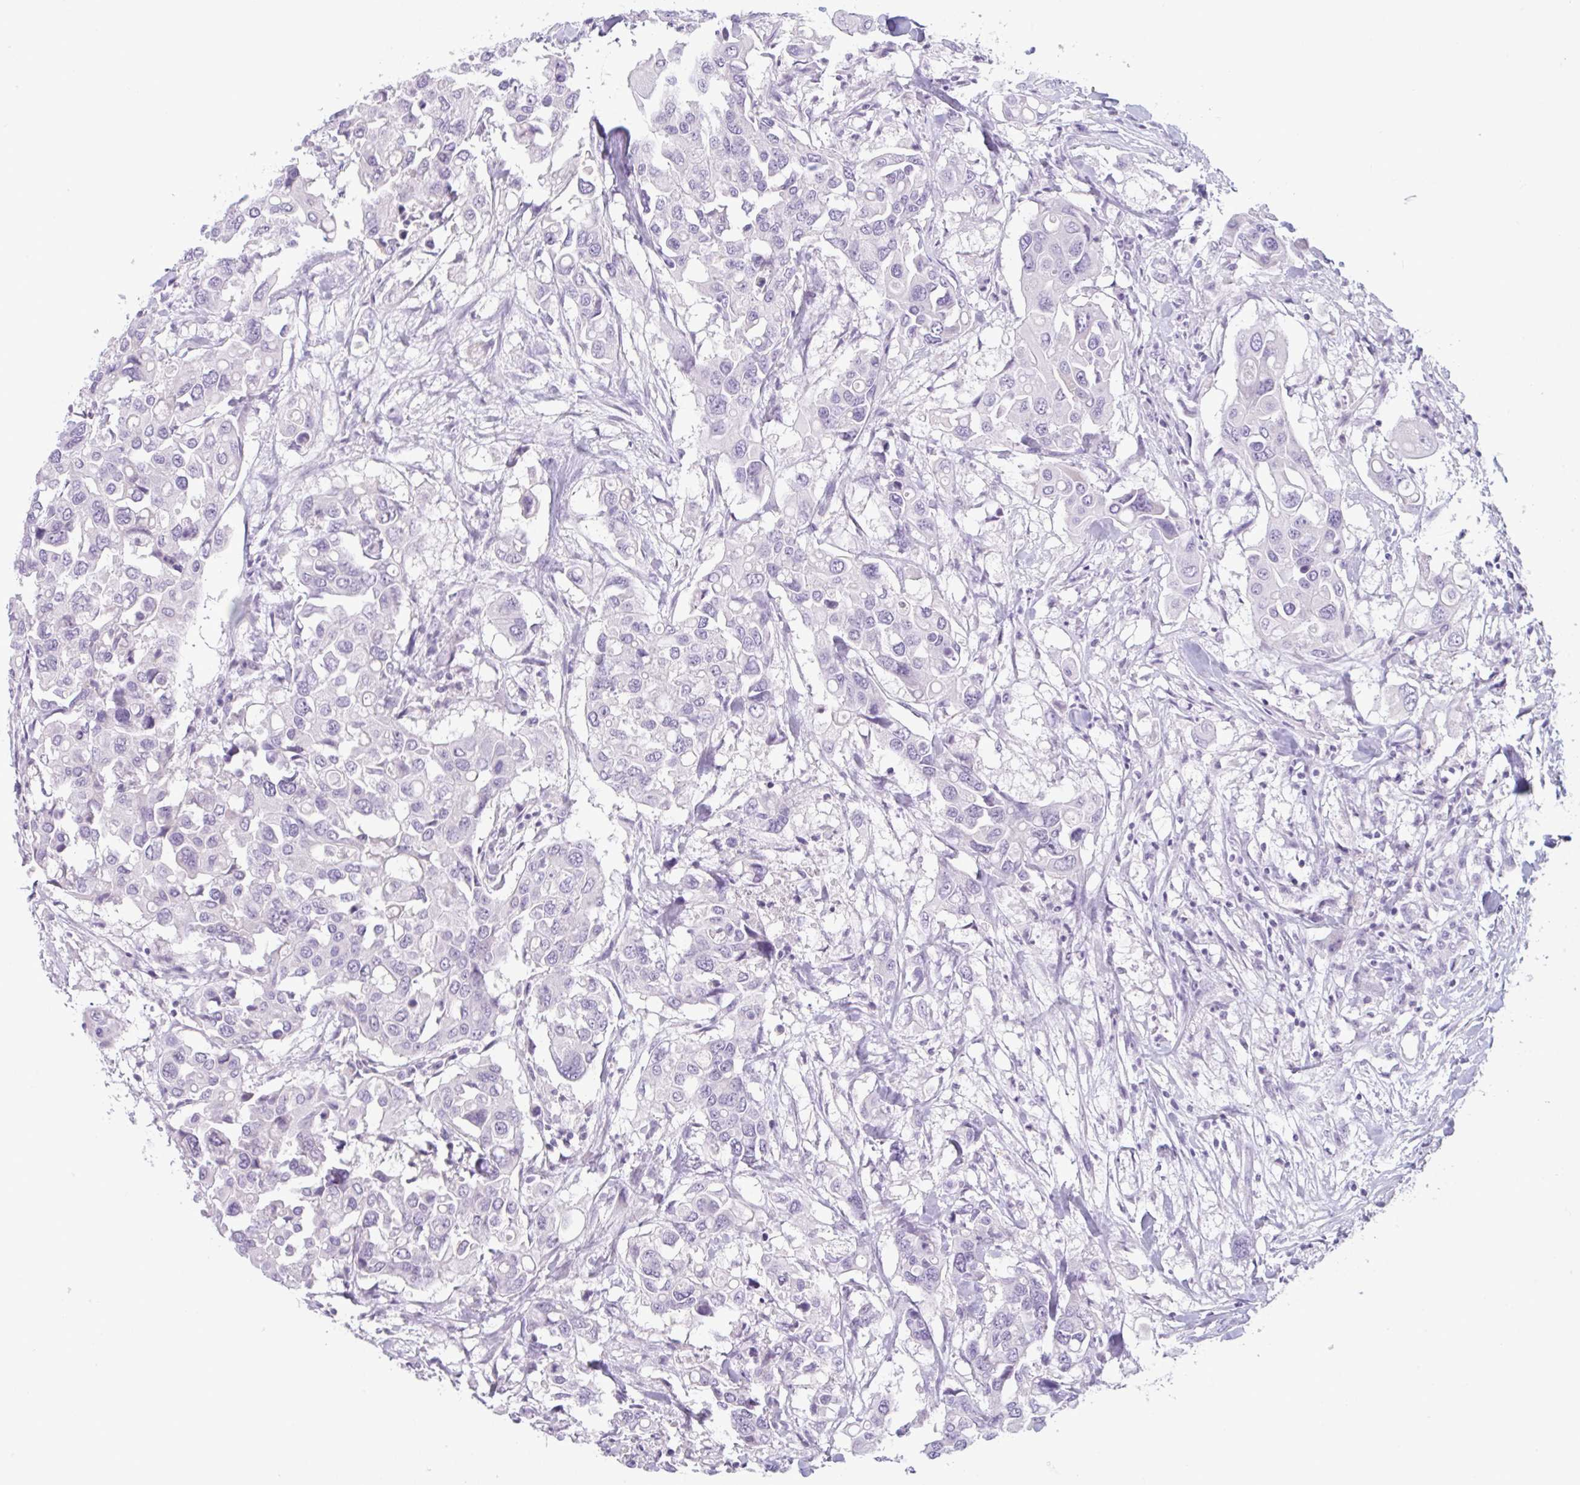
{"staining": {"intensity": "negative", "quantity": "none", "location": "none"}, "tissue": "colorectal cancer", "cell_type": "Tumor cells", "image_type": "cancer", "snomed": [{"axis": "morphology", "description": "Adenocarcinoma, NOS"}, {"axis": "topography", "description": "Colon"}], "caption": "Immunohistochemical staining of human colorectal cancer reveals no significant positivity in tumor cells.", "gene": "CTSE", "patient": {"sex": "male", "age": 77}}